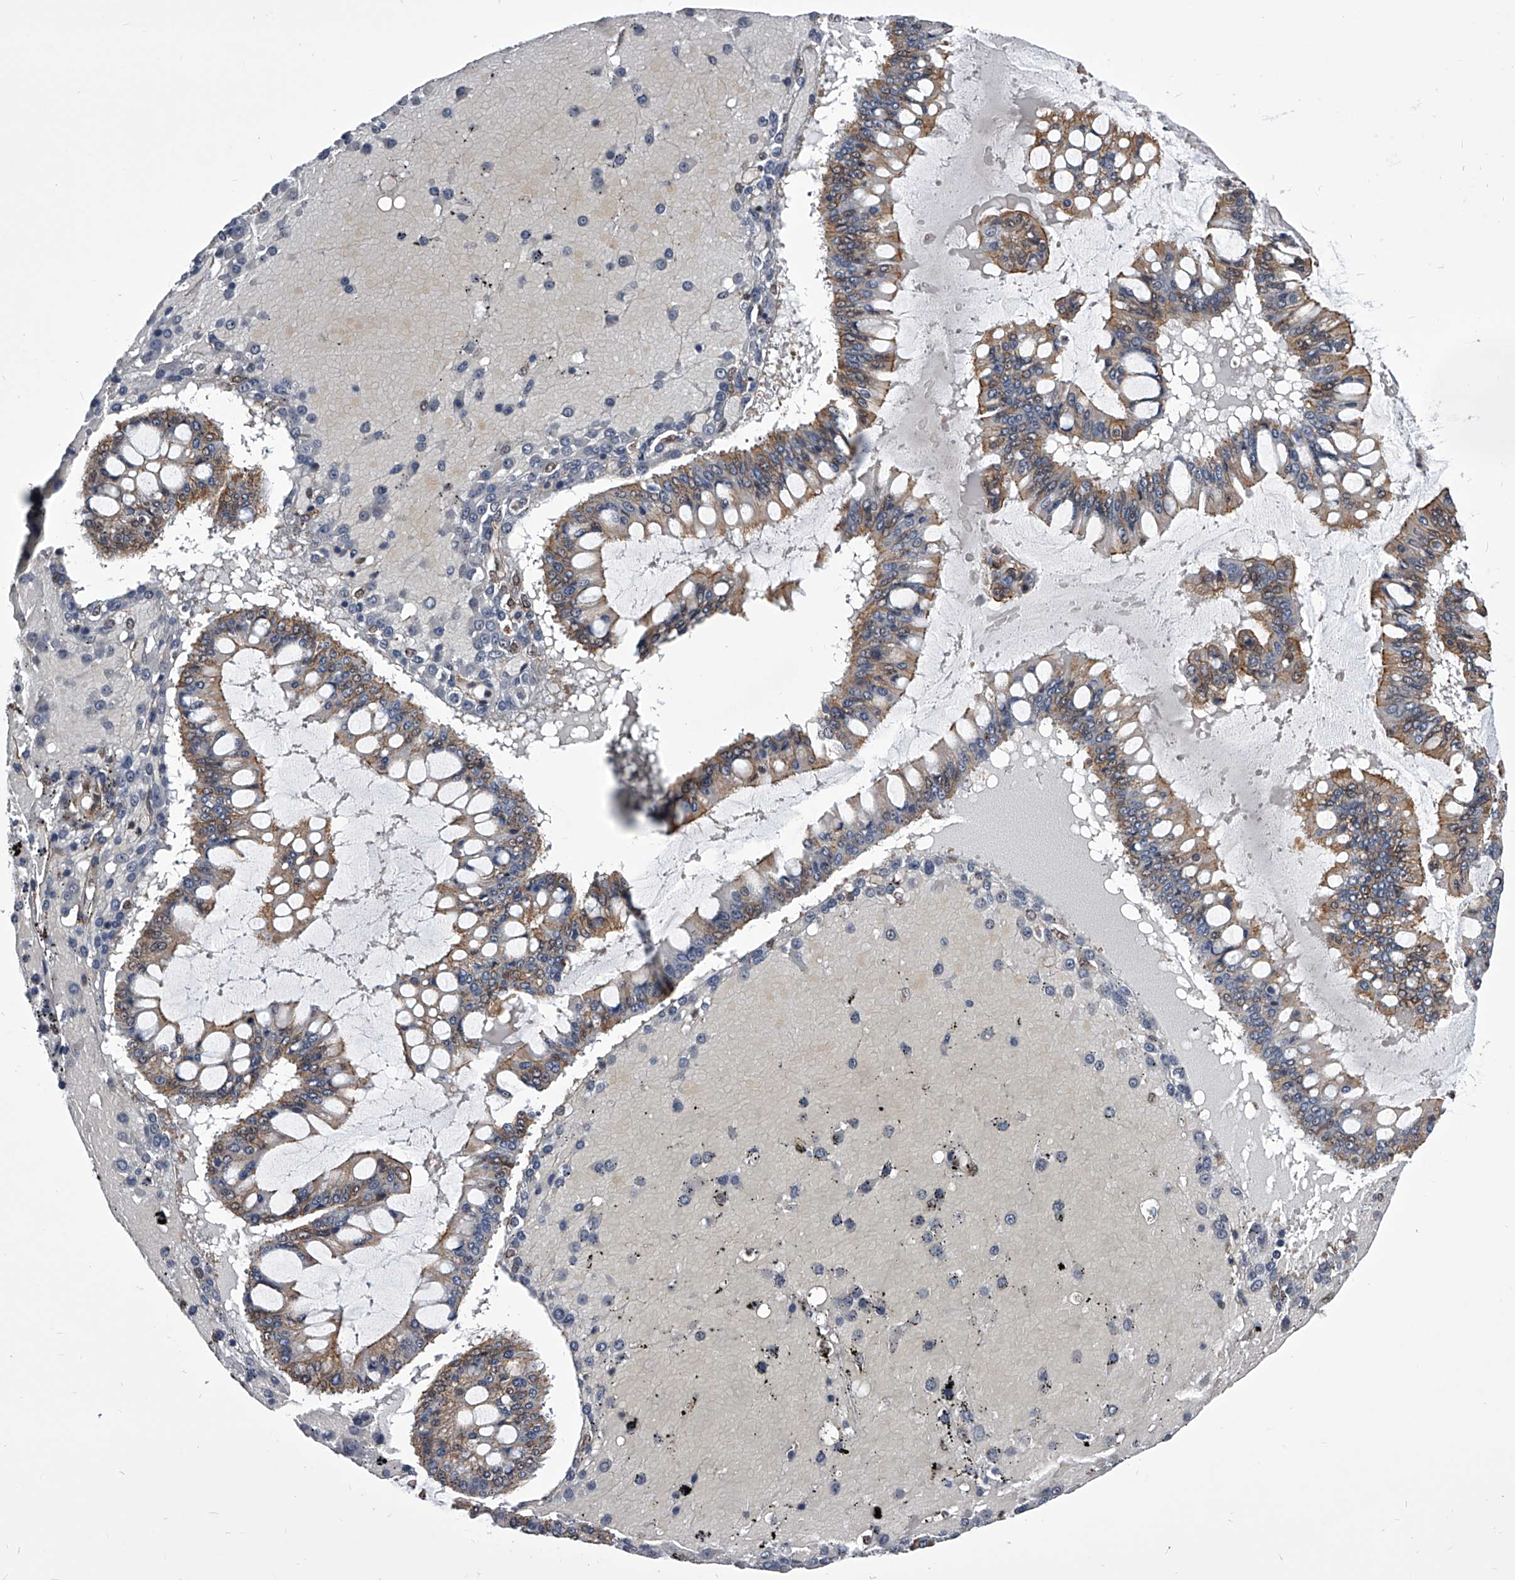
{"staining": {"intensity": "moderate", "quantity": "25%-75%", "location": "cytoplasmic/membranous"}, "tissue": "ovarian cancer", "cell_type": "Tumor cells", "image_type": "cancer", "snomed": [{"axis": "morphology", "description": "Cystadenocarcinoma, mucinous, NOS"}, {"axis": "topography", "description": "Ovary"}], "caption": "Protein staining by immunohistochemistry demonstrates moderate cytoplasmic/membranous positivity in about 25%-75% of tumor cells in ovarian cancer.", "gene": "ZNF76", "patient": {"sex": "female", "age": 73}}